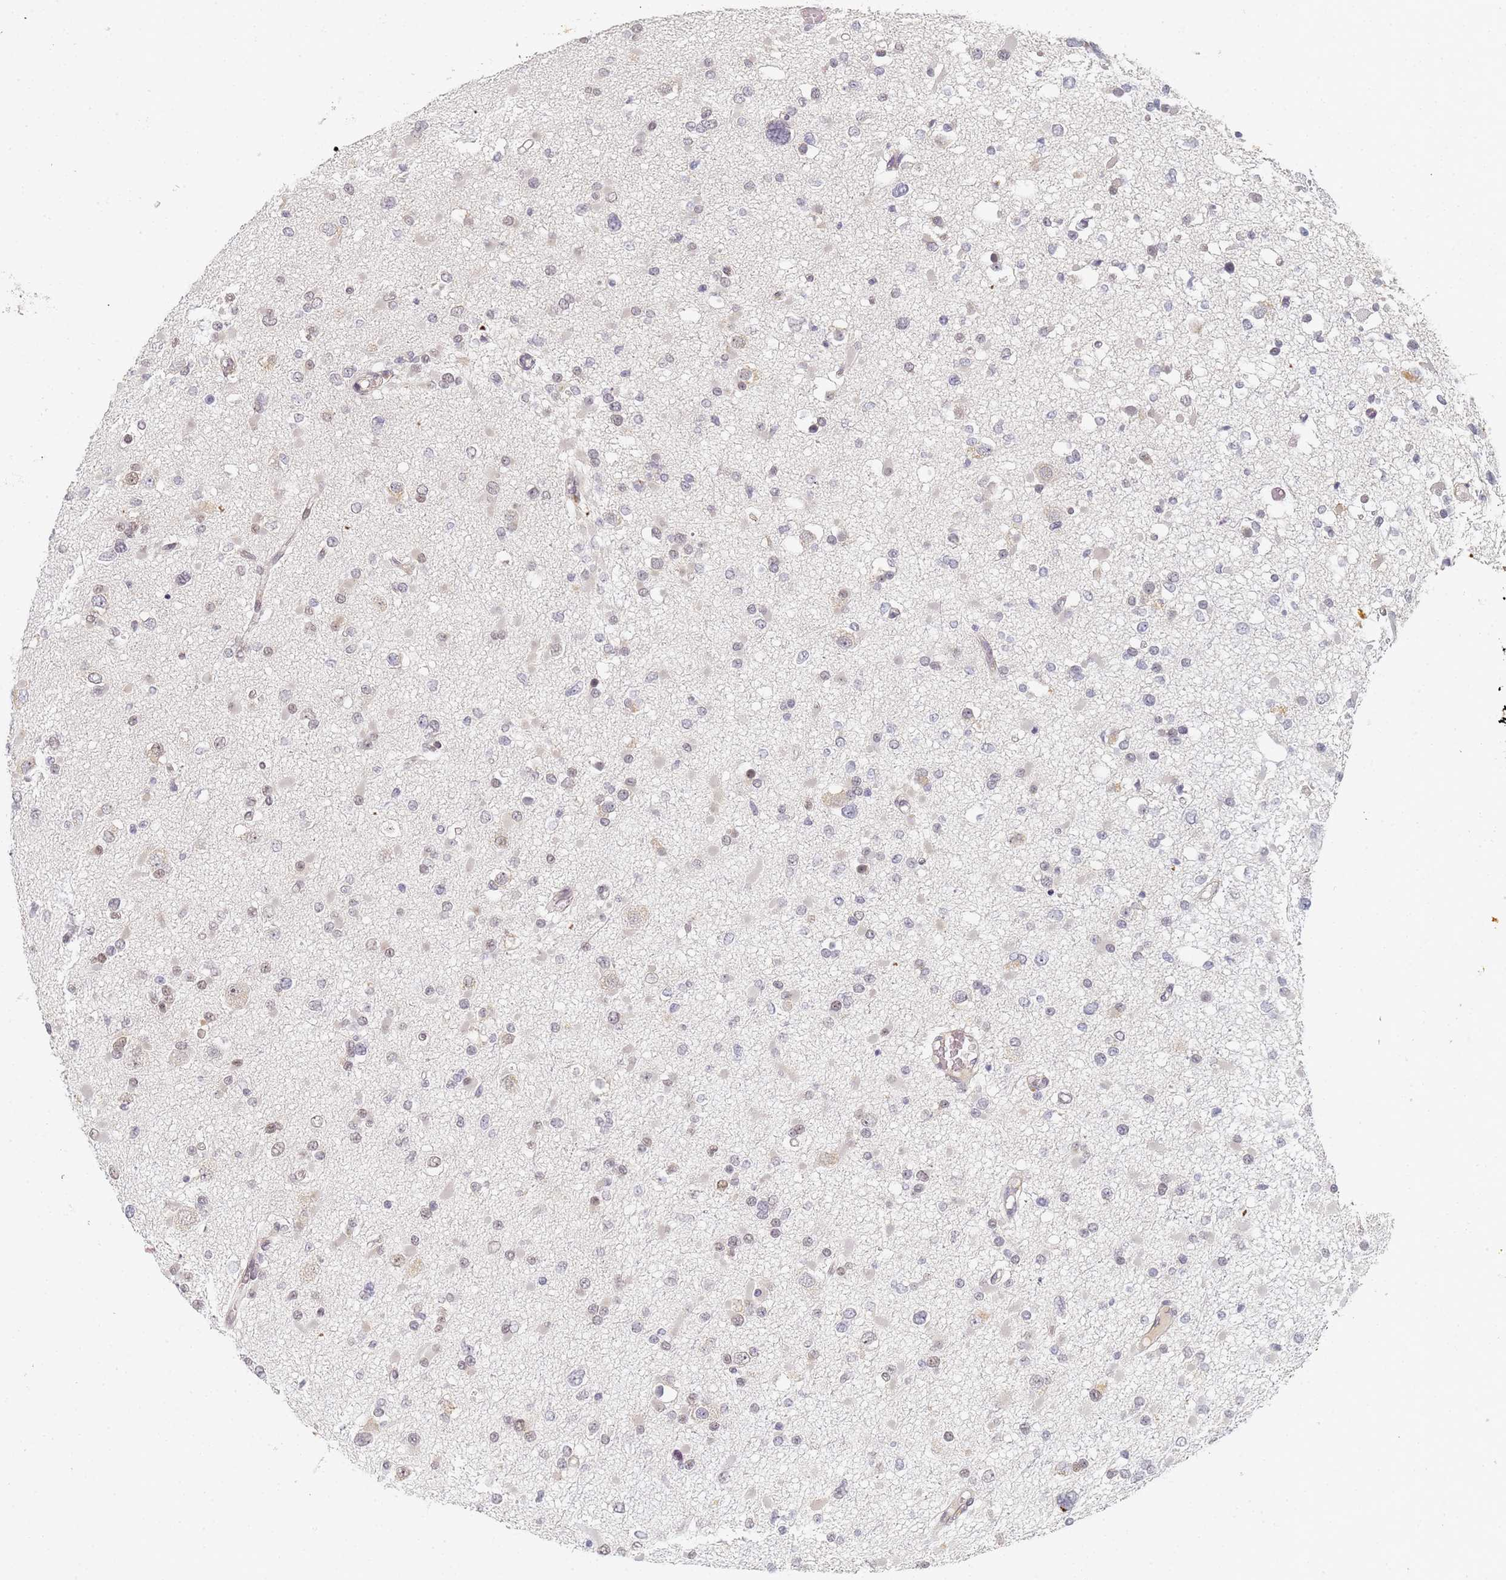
{"staining": {"intensity": "weak", "quantity": "<25%", "location": "nuclear"}, "tissue": "glioma", "cell_type": "Tumor cells", "image_type": "cancer", "snomed": [{"axis": "morphology", "description": "Glioma, malignant, Low grade"}, {"axis": "topography", "description": "Brain"}], "caption": "This is a image of immunohistochemistry (IHC) staining of glioma, which shows no positivity in tumor cells.", "gene": "HMCES", "patient": {"sex": "female", "age": 22}}